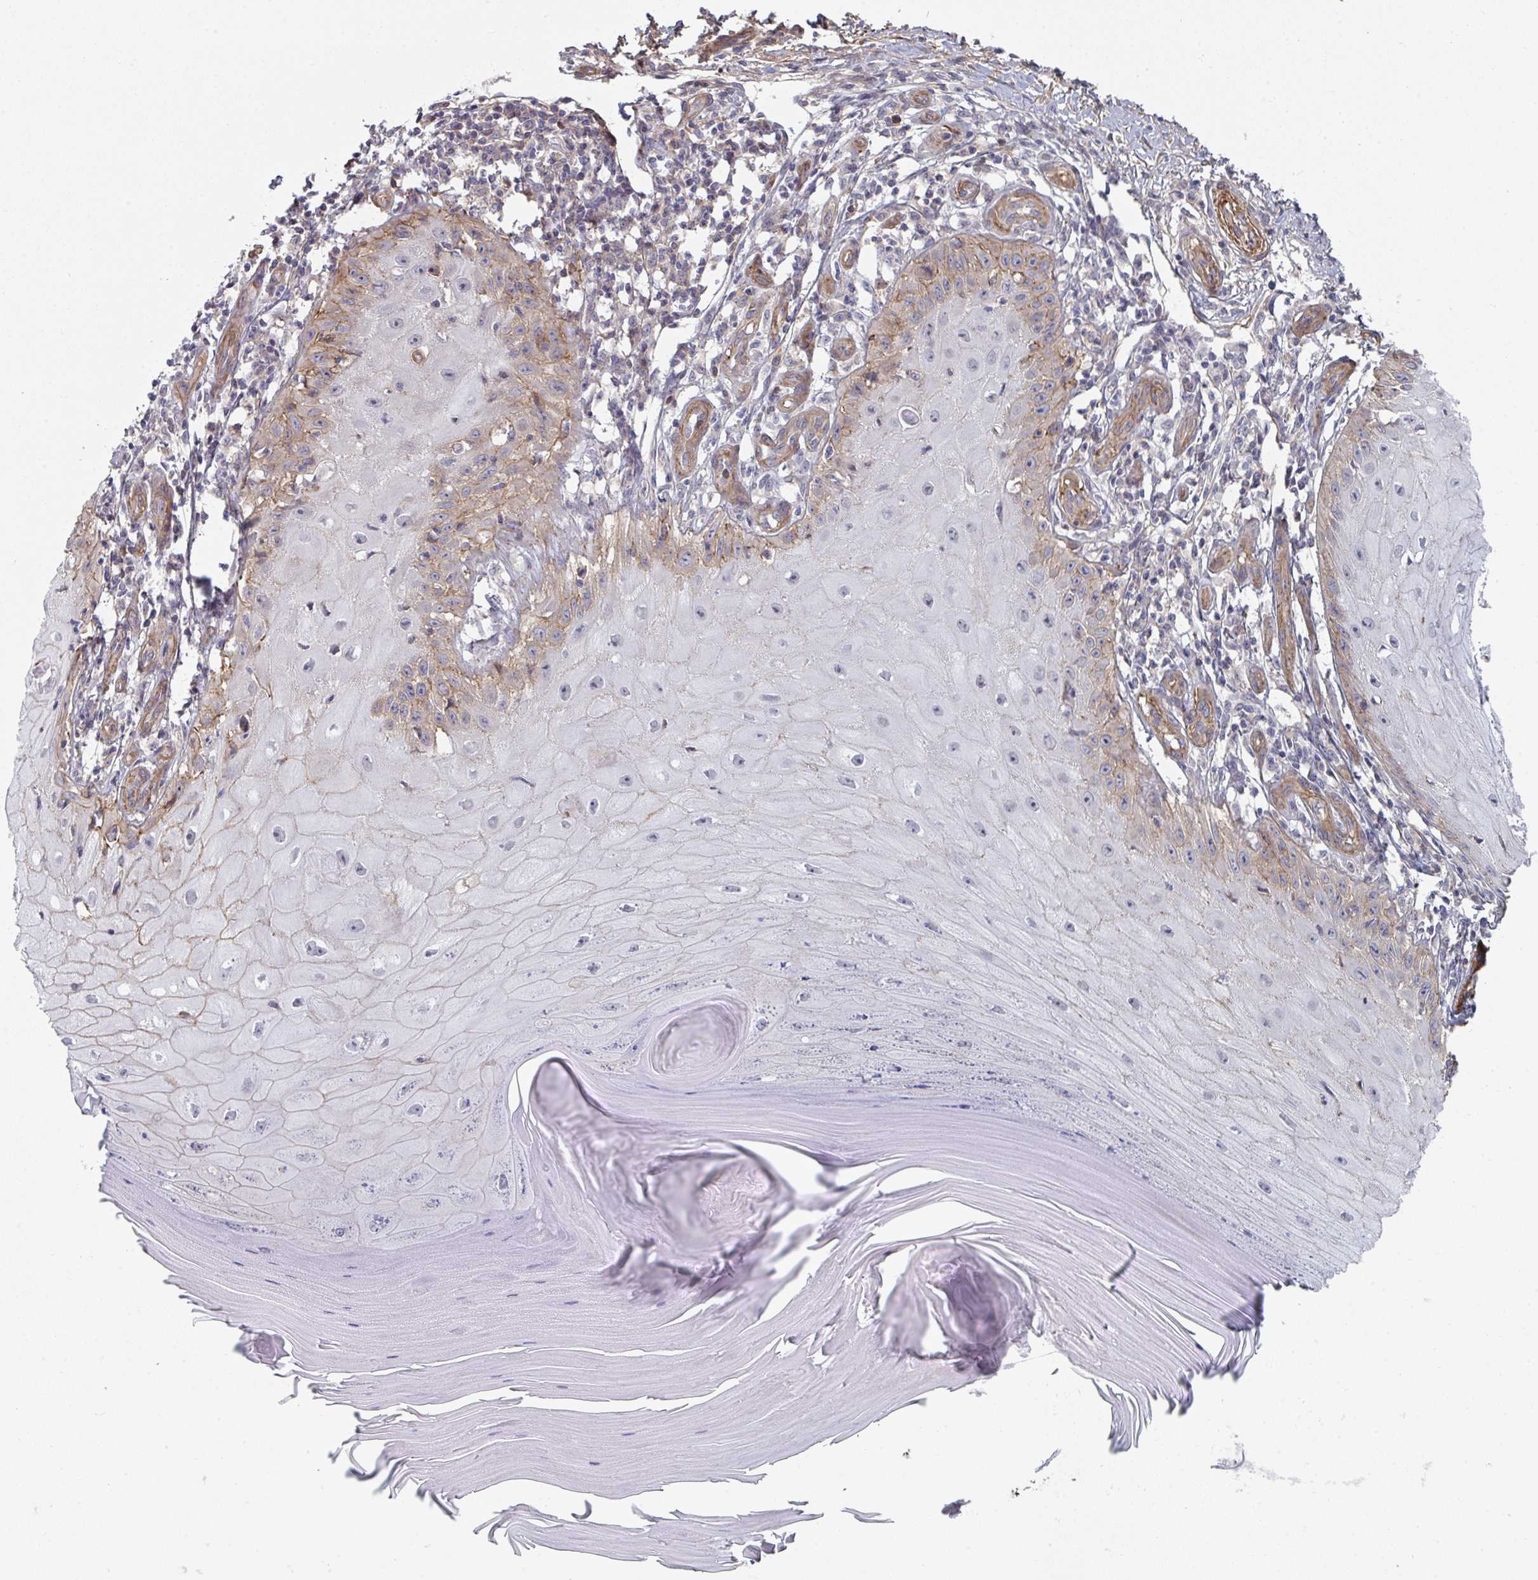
{"staining": {"intensity": "weak", "quantity": "<25%", "location": "cytoplasmic/membranous"}, "tissue": "skin cancer", "cell_type": "Tumor cells", "image_type": "cancer", "snomed": [{"axis": "morphology", "description": "Squamous cell carcinoma, NOS"}, {"axis": "topography", "description": "Skin"}], "caption": "An image of skin squamous cell carcinoma stained for a protein demonstrates no brown staining in tumor cells.", "gene": "NEURL4", "patient": {"sex": "female", "age": 77}}